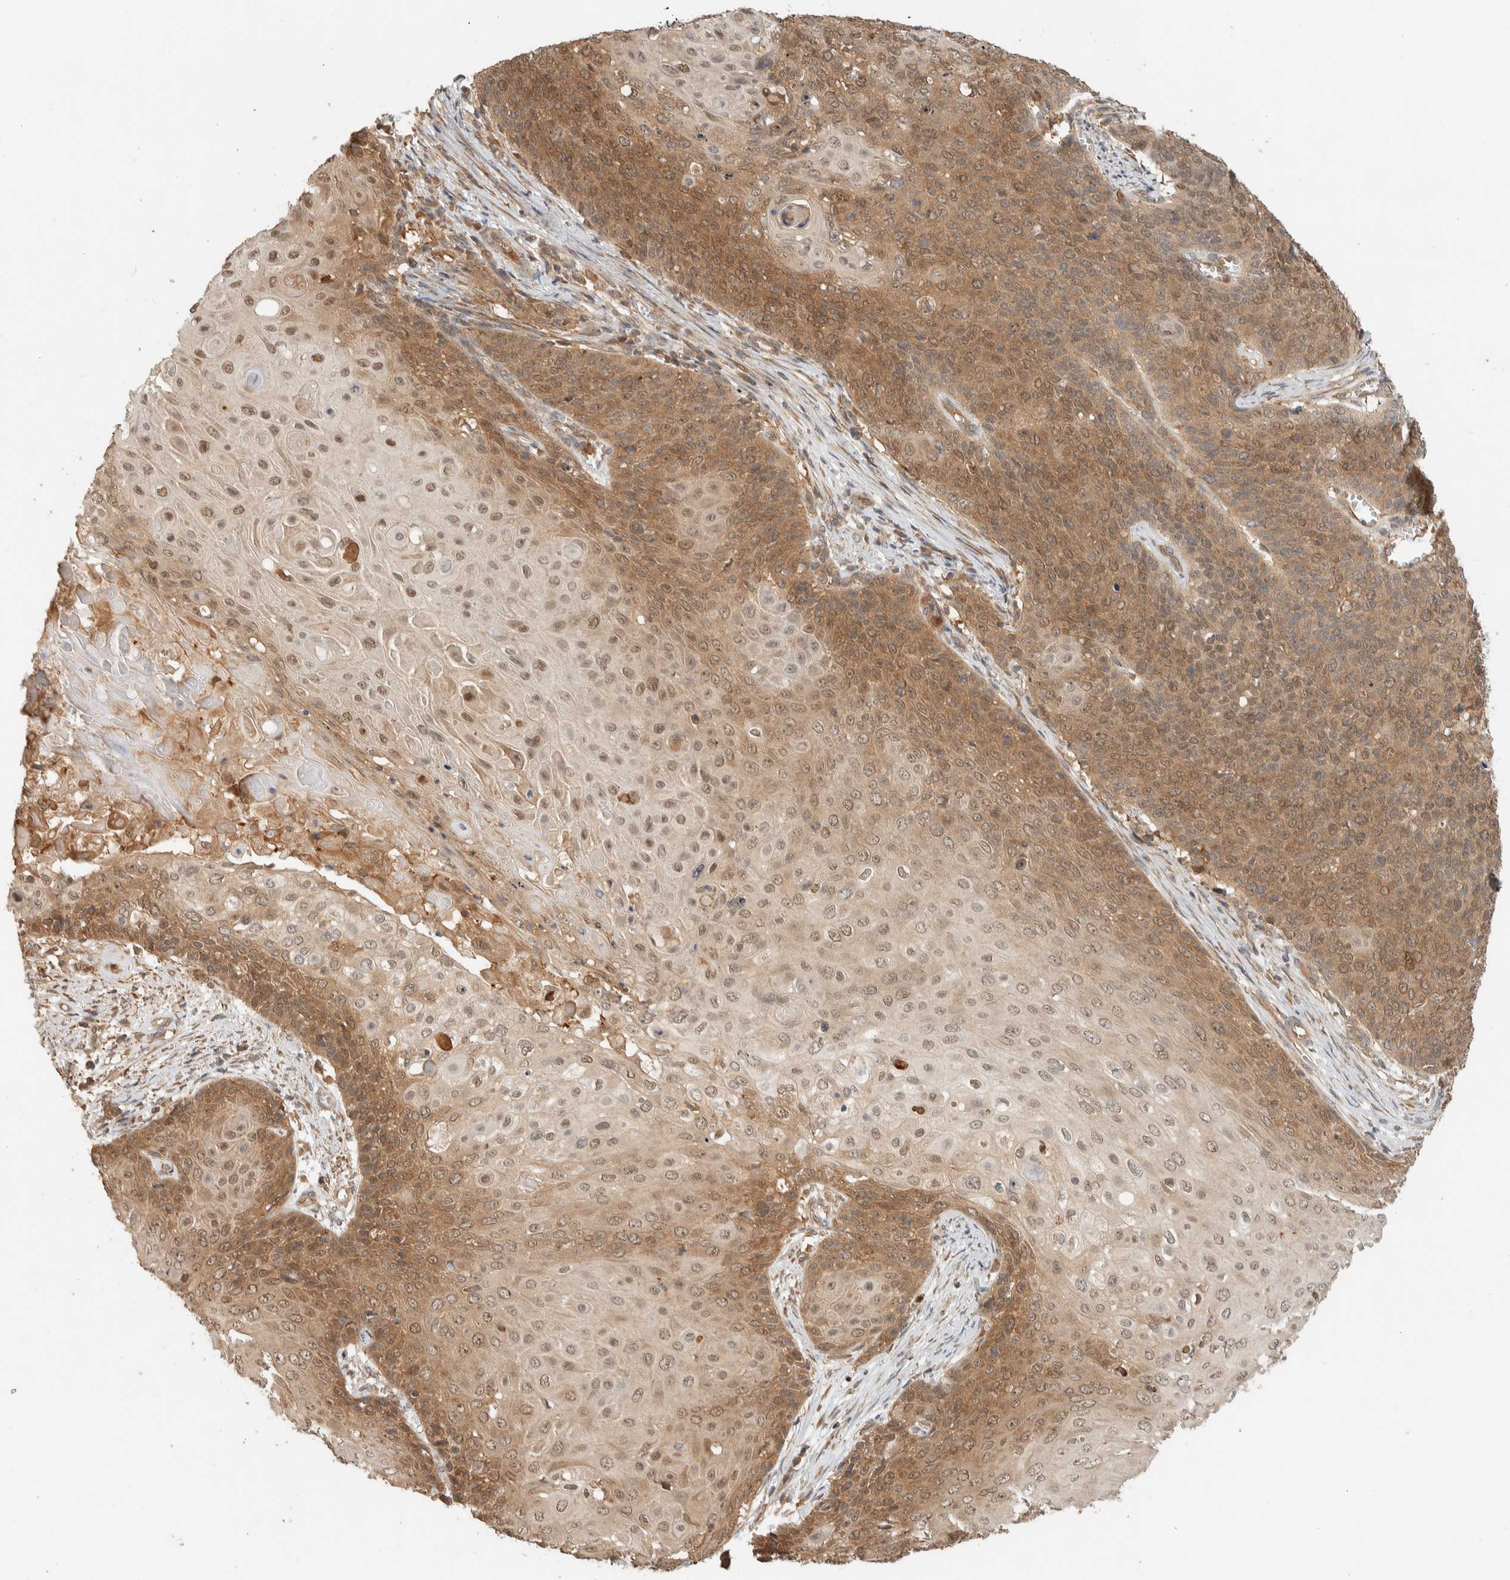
{"staining": {"intensity": "moderate", "quantity": ">75%", "location": "cytoplasmic/membranous,nuclear"}, "tissue": "cervical cancer", "cell_type": "Tumor cells", "image_type": "cancer", "snomed": [{"axis": "morphology", "description": "Squamous cell carcinoma, NOS"}, {"axis": "topography", "description": "Cervix"}], "caption": "DAB (3,3'-diaminobenzidine) immunohistochemical staining of human cervical cancer reveals moderate cytoplasmic/membranous and nuclear protein positivity in about >75% of tumor cells. (DAB (3,3'-diaminobenzidine) = brown stain, brightfield microscopy at high magnification).", "gene": "ADSS2", "patient": {"sex": "female", "age": 39}}